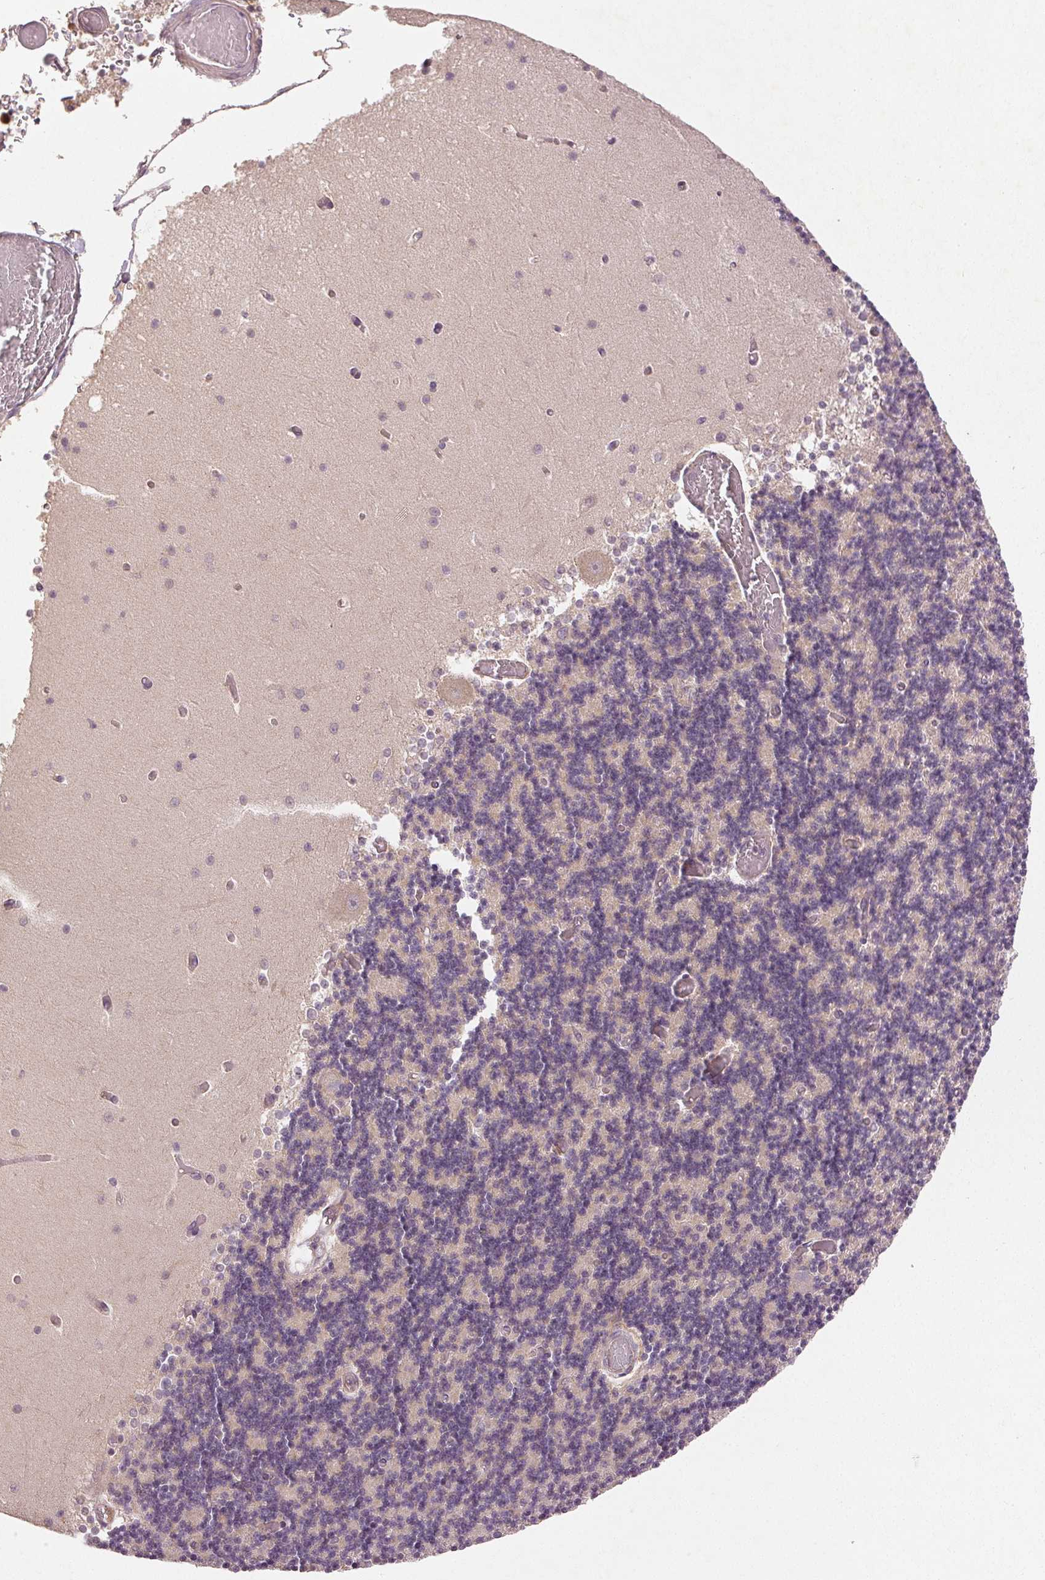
{"staining": {"intensity": "negative", "quantity": "none", "location": "none"}, "tissue": "cerebellum", "cell_type": "Cells in granular layer", "image_type": "normal", "snomed": [{"axis": "morphology", "description": "Normal tissue, NOS"}, {"axis": "topography", "description": "Cerebellum"}], "caption": "High magnification brightfield microscopy of benign cerebellum stained with DAB (brown) and counterstained with hematoxylin (blue): cells in granular layer show no significant positivity.", "gene": "YIF1B", "patient": {"sex": "female", "age": 28}}